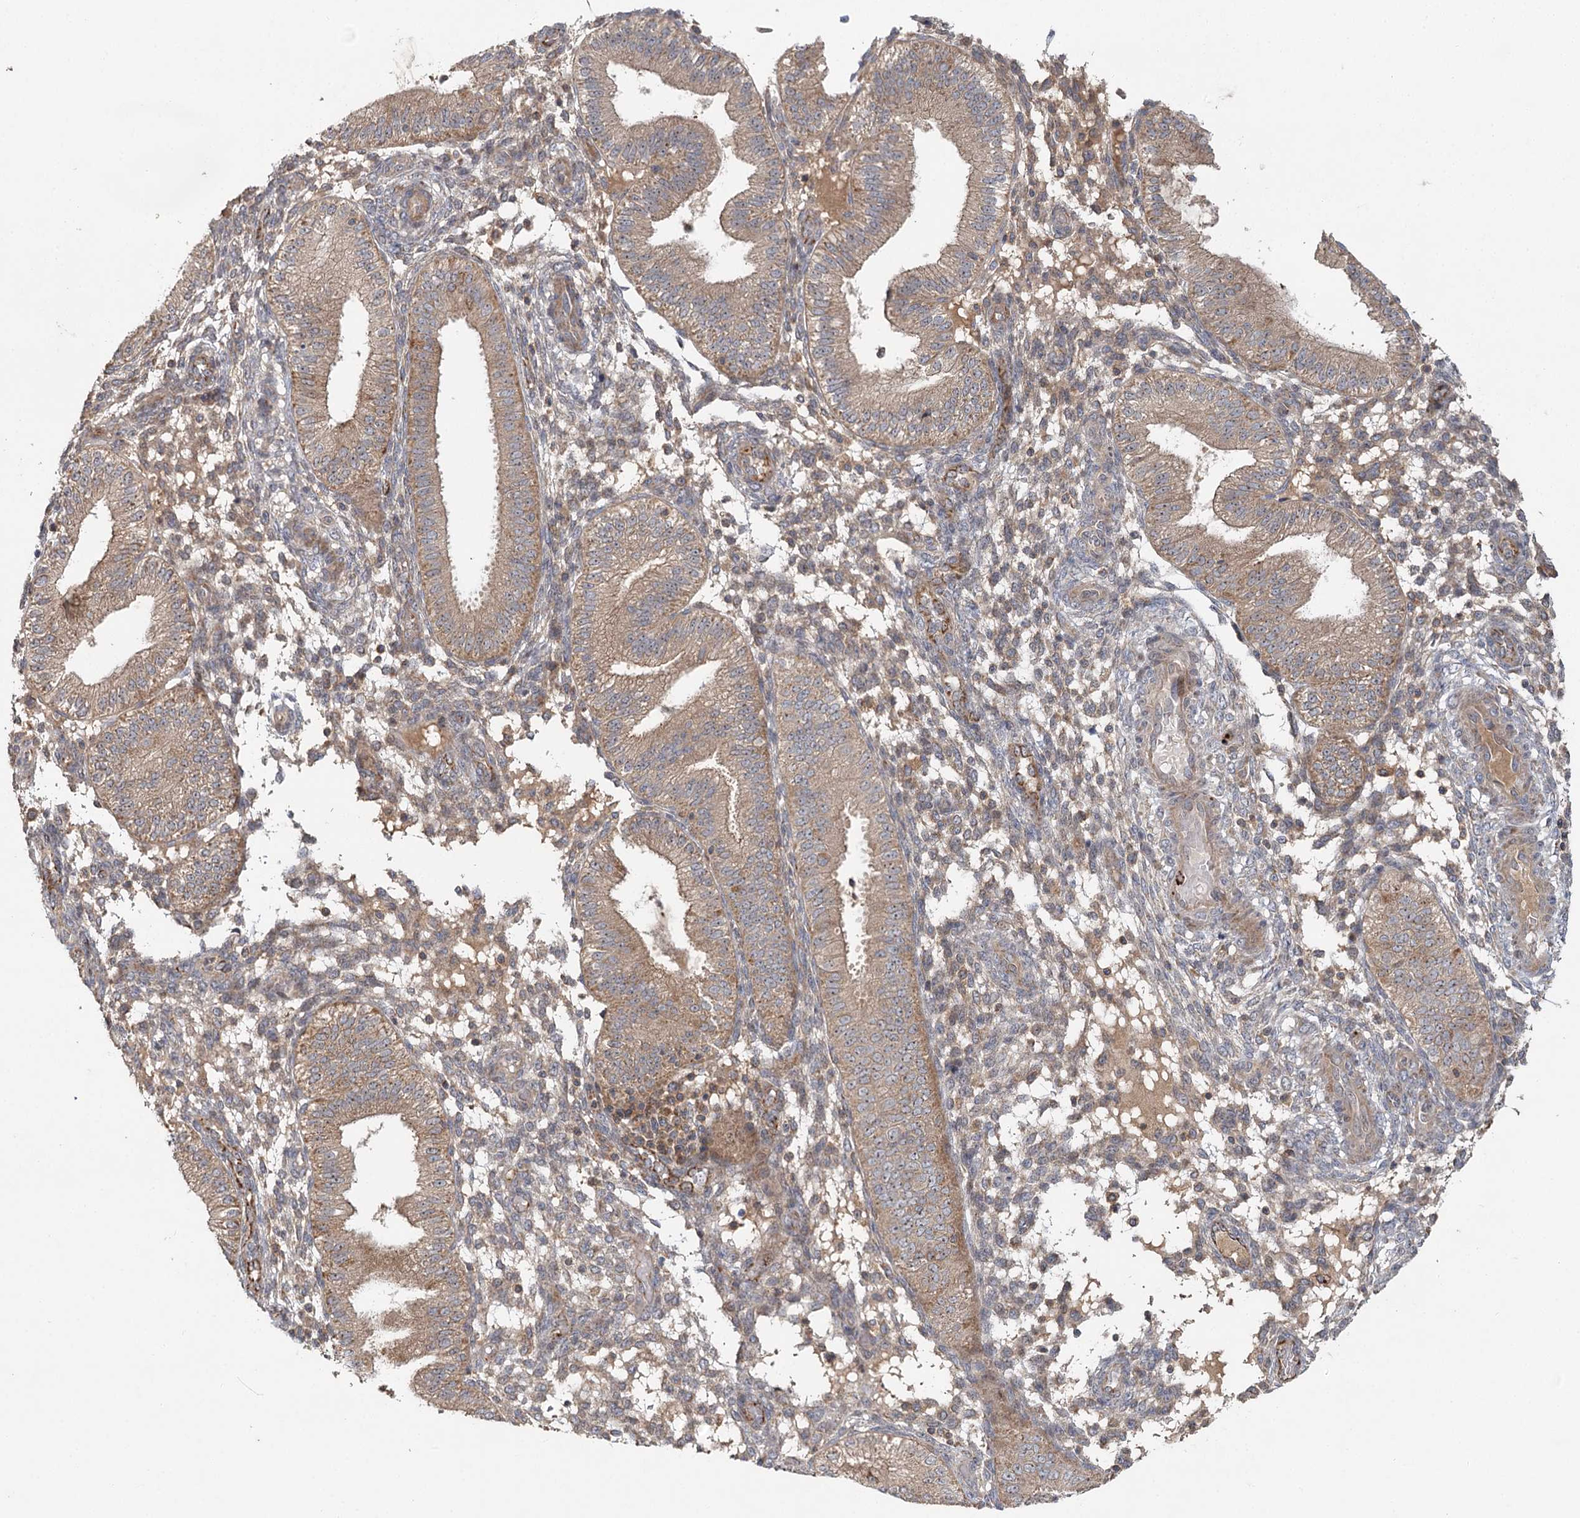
{"staining": {"intensity": "weak", "quantity": "25%-75%", "location": "cytoplasmic/membranous"}, "tissue": "endometrium", "cell_type": "Cells in endometrial stroma", "image_type": "normal", "snomed": [{"axis": "morphology", "description": "Normal tissue, NOS"}, {"axis": "topography", "description": "Endometrium"}], "caption": "Weak cytoplasmic/membranous expression is identified in about 25%-75% of cells in endometrial stroma in unremarkable endometrium. The staining was performed using DAB (3,3'-diaminobenzidine), with brown indicating positive protein expression. Nuclei are stained blue with hematoxylin.", "gene": "ENSG00000273217", "patient": {"sex": "female", "age": 39}}